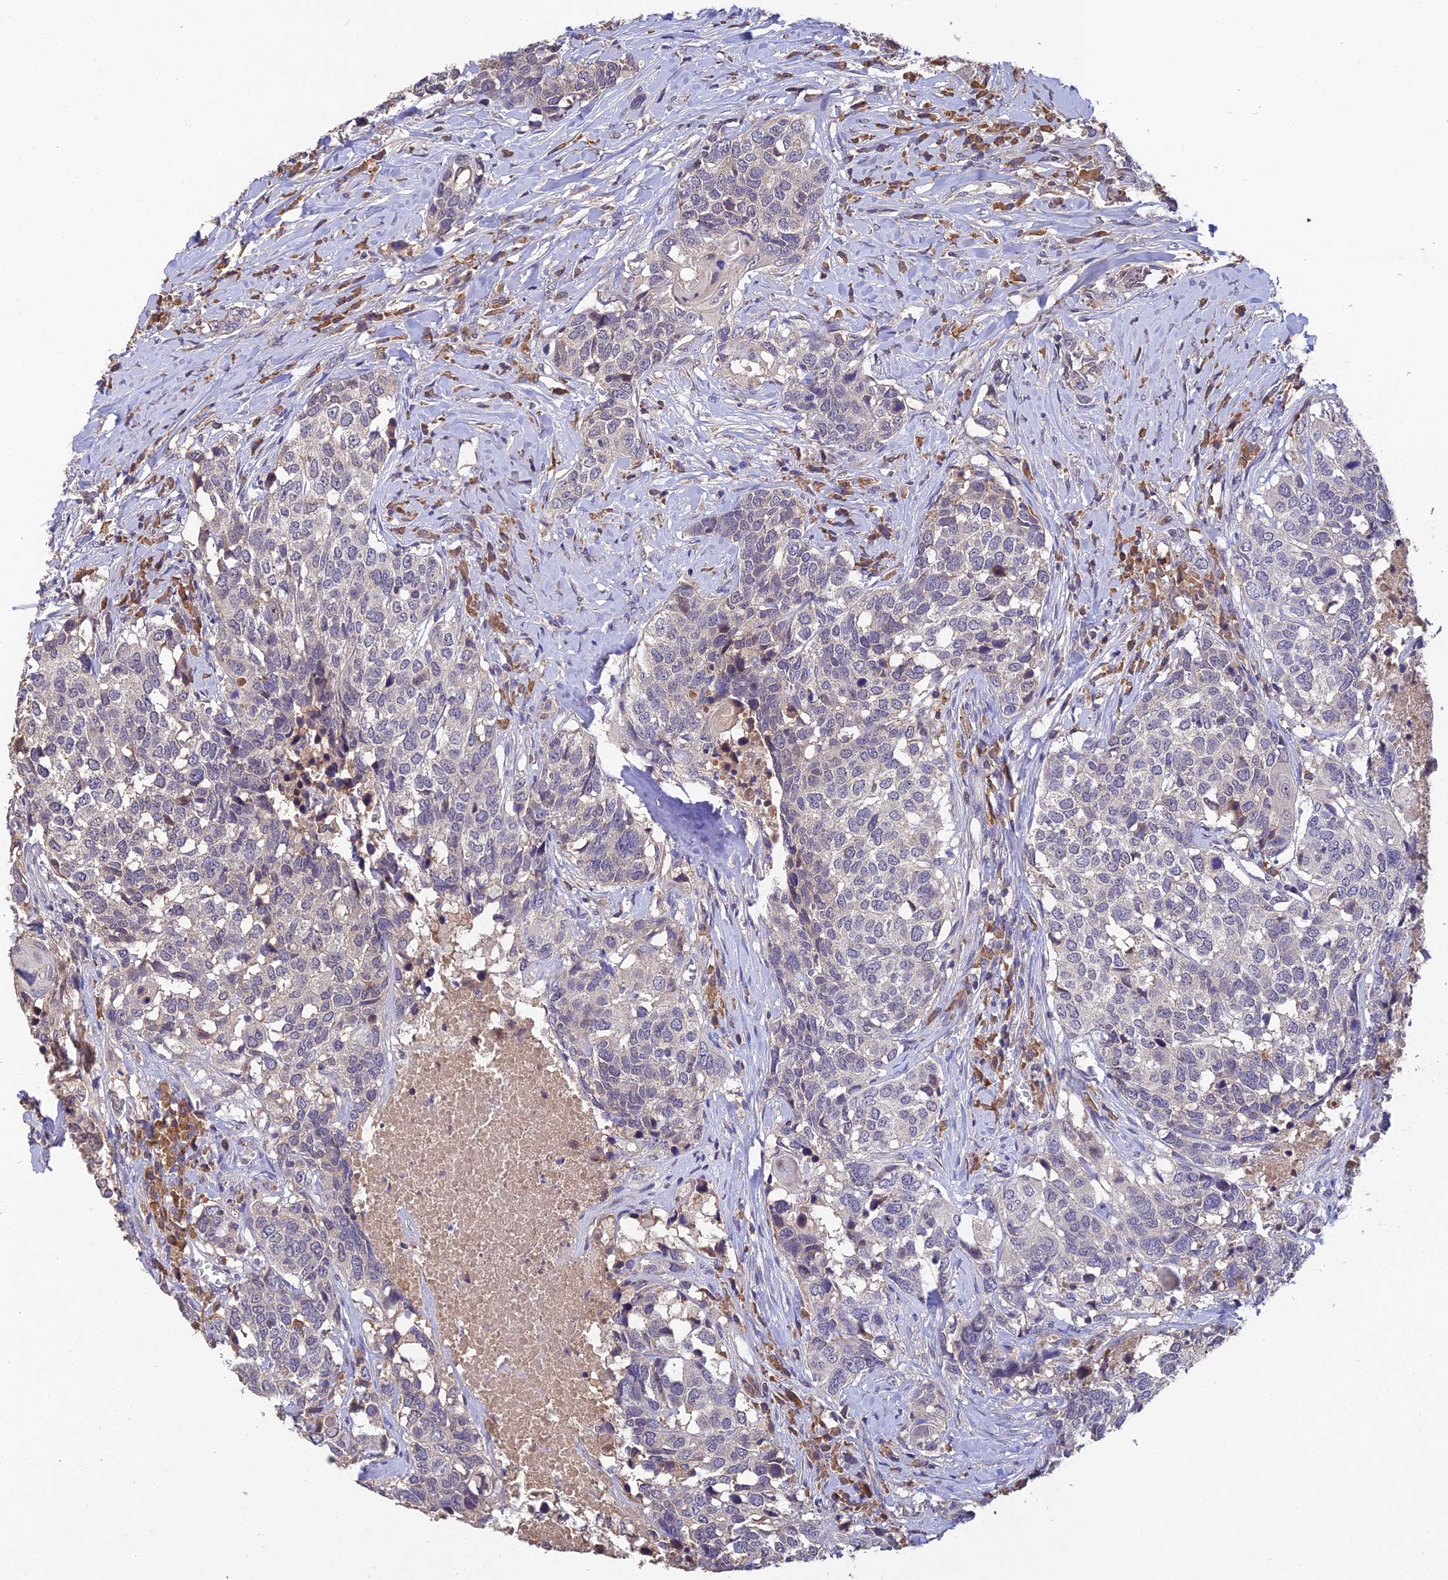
{"staining": {"intensity": "negative", "quantity": "none", "location": "none"}, "tissue": "head and neck cancer", "cell_type": "Tumor cells", "image_type": "cancer", "snomed": [{"axis": "morphology", "description": "Squamous cell carcinoma, NOS"}, {"axis": "topography", "description": "Head-Neck"}], "caption": "Human head and neck cancer (squamous cell carcinoma) stained for a protein using immunohistochemistry (IHC) reveals no expression in tumor cells.", "gene": "DENND5B", "patient": {"sex": "male", "age": 66}}